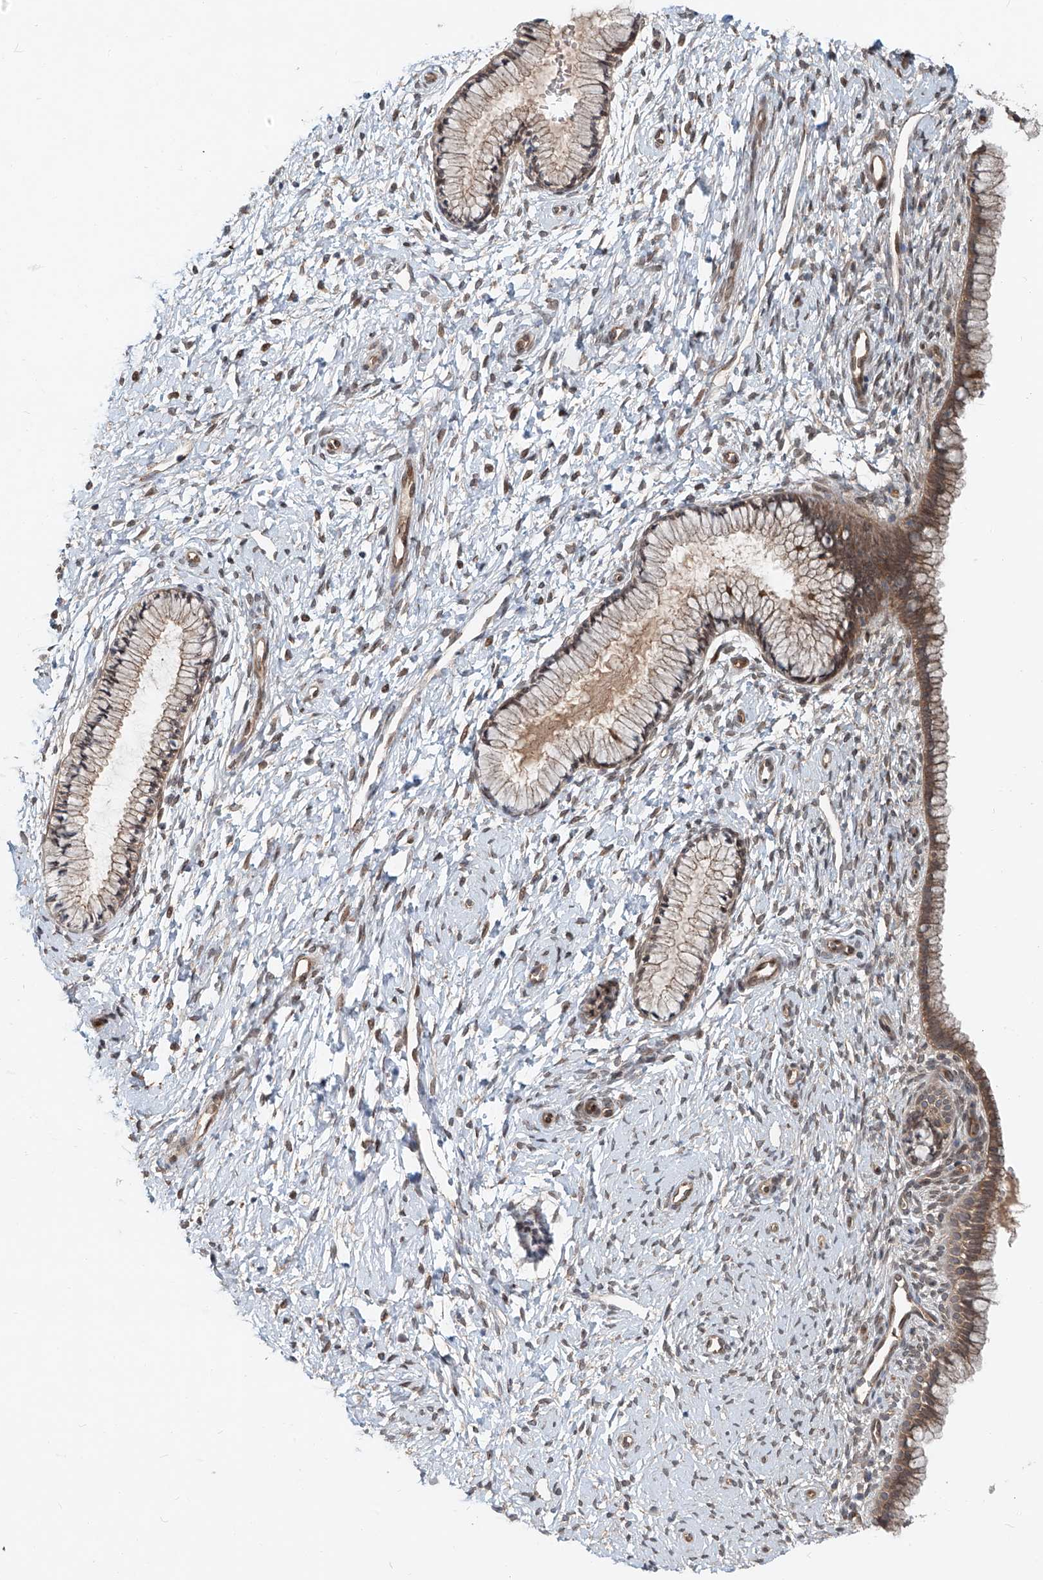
{"staining": {"intensity": "moderate", "quantity": "25%-75%", "location": "cytoplasmic/membranous"}, "tissue": "cervix", "cell_type": "Glandular cells", "image_type": "normal", "snomed": [{"axis": "morphology", "description": "Normal tissue, NOS"}, {"axis": "topography", "description": "Cervix"}], "caption": "Moderate cytoplasmic/membranous staining for a protein is seen in about 25%-75% of glandular cells of benign cervix using immunohistochemistry.", "gene": "SASH1", "patient": {"sex": "female", "age": 33}}